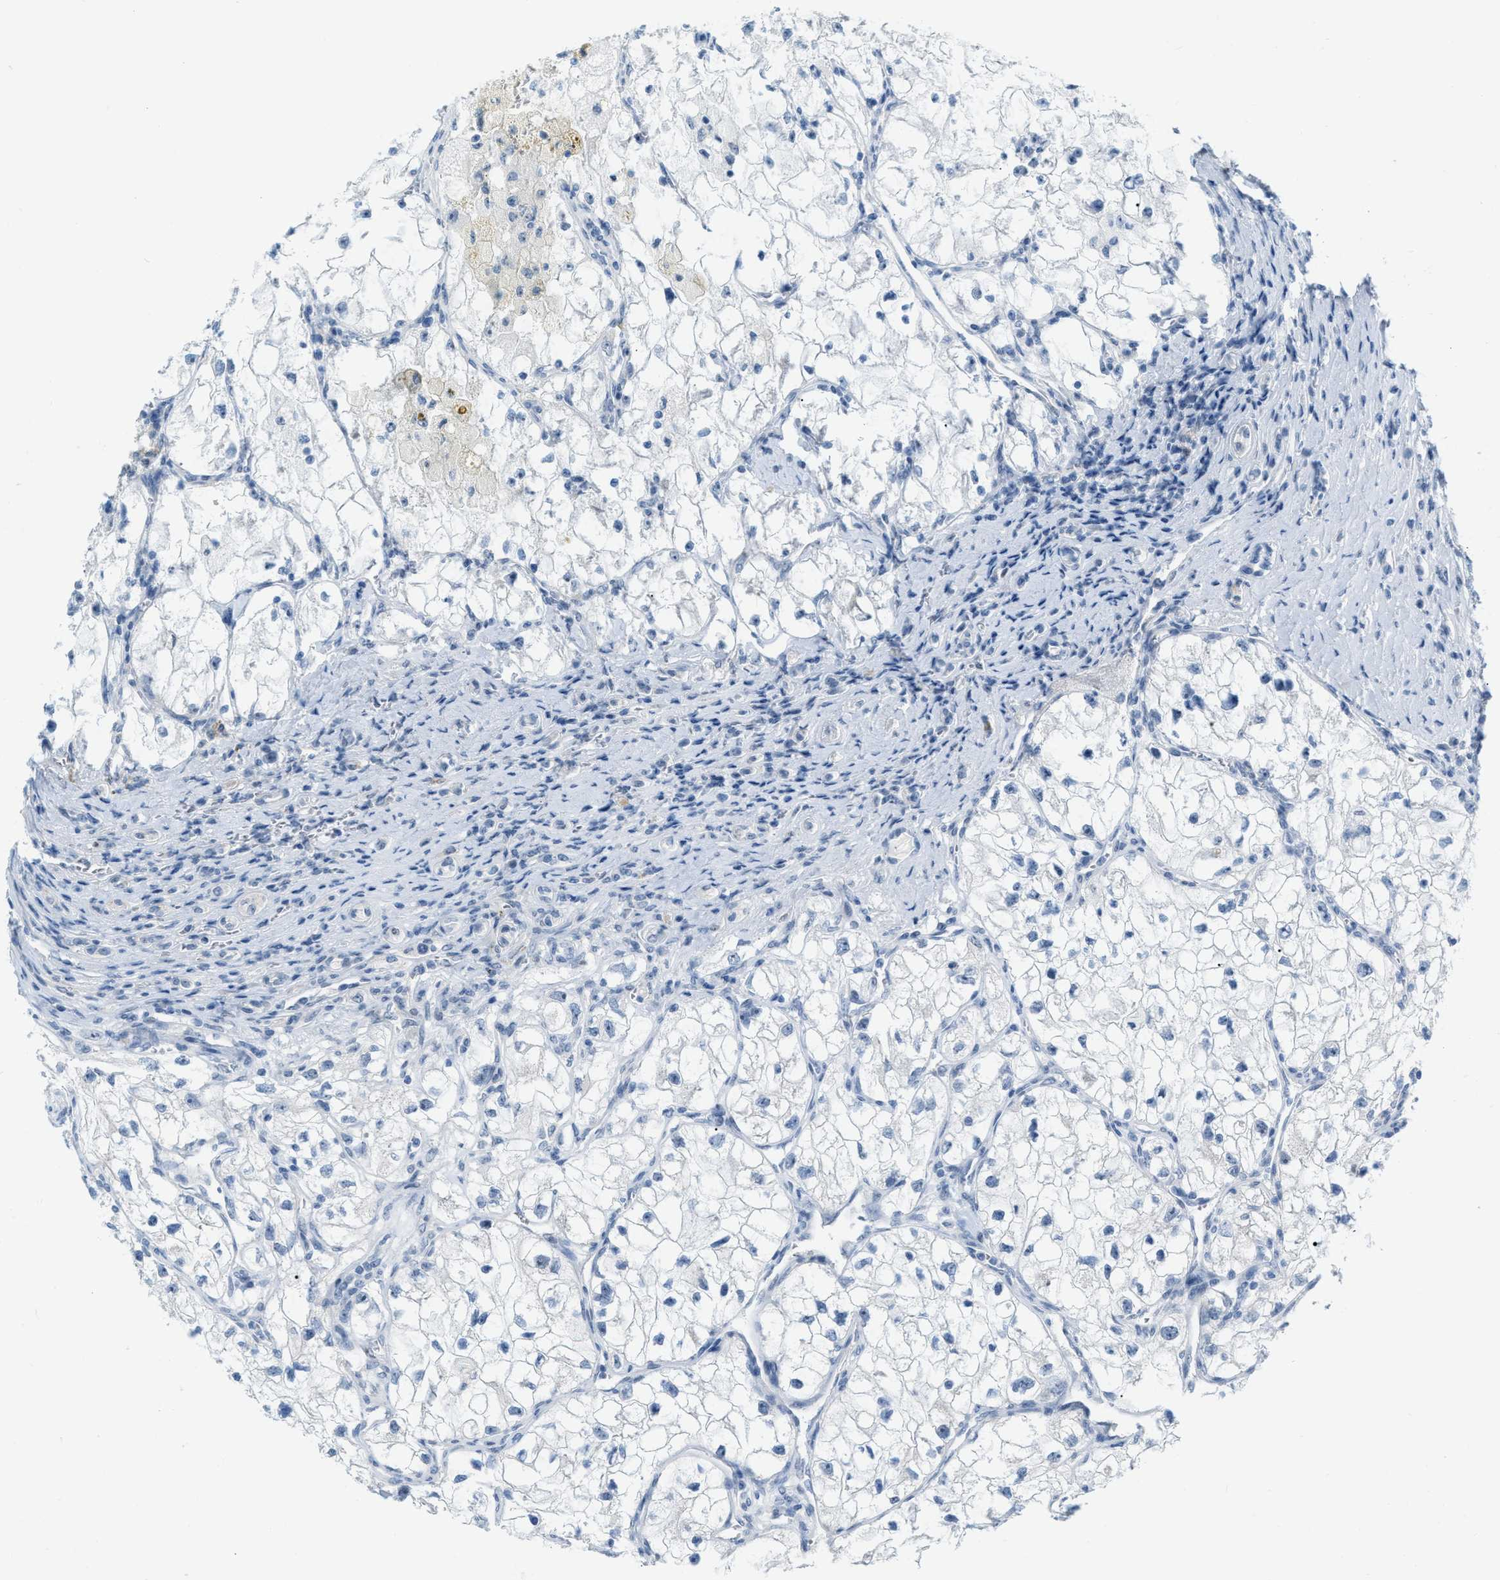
{"staining": {"intensity": "negative", "quantity": "none", "location": "none"}, "tissue": "renal cancer", "cell_type": "Tumor cells", "image_type": "cancer", "snomed": [{"axis": "morphology", "description": "Adenocarcinoma, NOS"}, {"axis": "topography", "description": "Kidney"}], "caption": "DAB immunohistochemical staining of renal cancer demonstrates no significant positivity in tumor cells. (DAB immunohistochemistry visualized using brightfield microscopy, high magnification).", "gene": "PHRF1", "patient": {"sex": "female", "age": 70}}